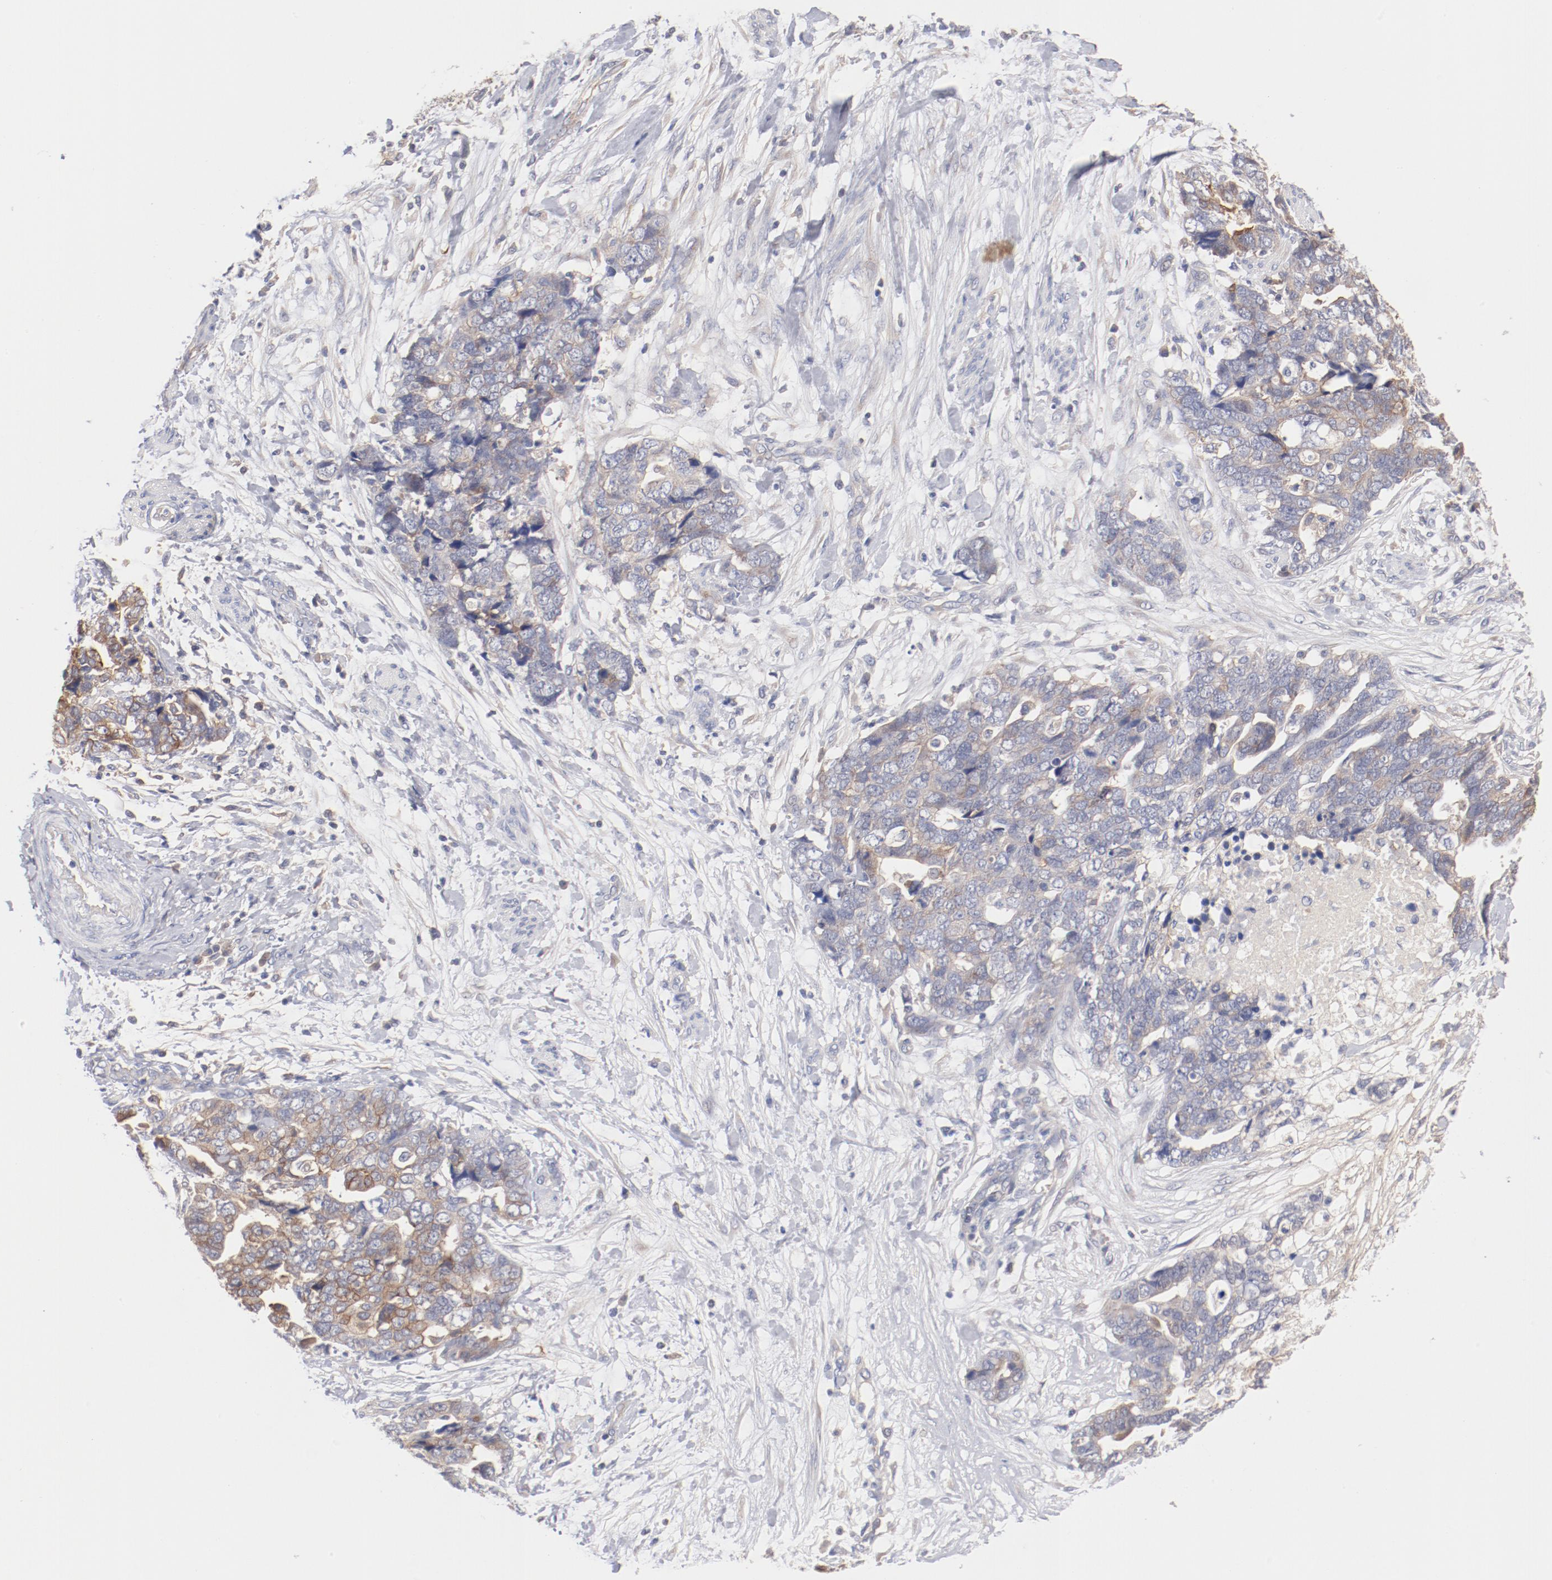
{"staining": {"intensity": "weak", "quantity": "<25%", "location": "cytoplasmic/membranous"}, "tissue": "ovarian cancer", "cell_type": "Tumor cells", "image_type": "cancer", "snomed": [{"axis": "morphology", "description": "Normal tissue, NOS"}, {"axis": "morphology", "description": "Cystadenocarcinoma, serous, NOS"}, {"axis": "topography", "description": "Fallopian tube"}, {"axis": "topography", "description": "Ovary"}], "caption": "A high-resolution image shows immunohistochemistry staining of ovarian serous cystadenocarcinoma, which demonstrates no significant expression in tumor cells.", "gene": "SETD3", "patient": {"sex": "female", "age": 56}}